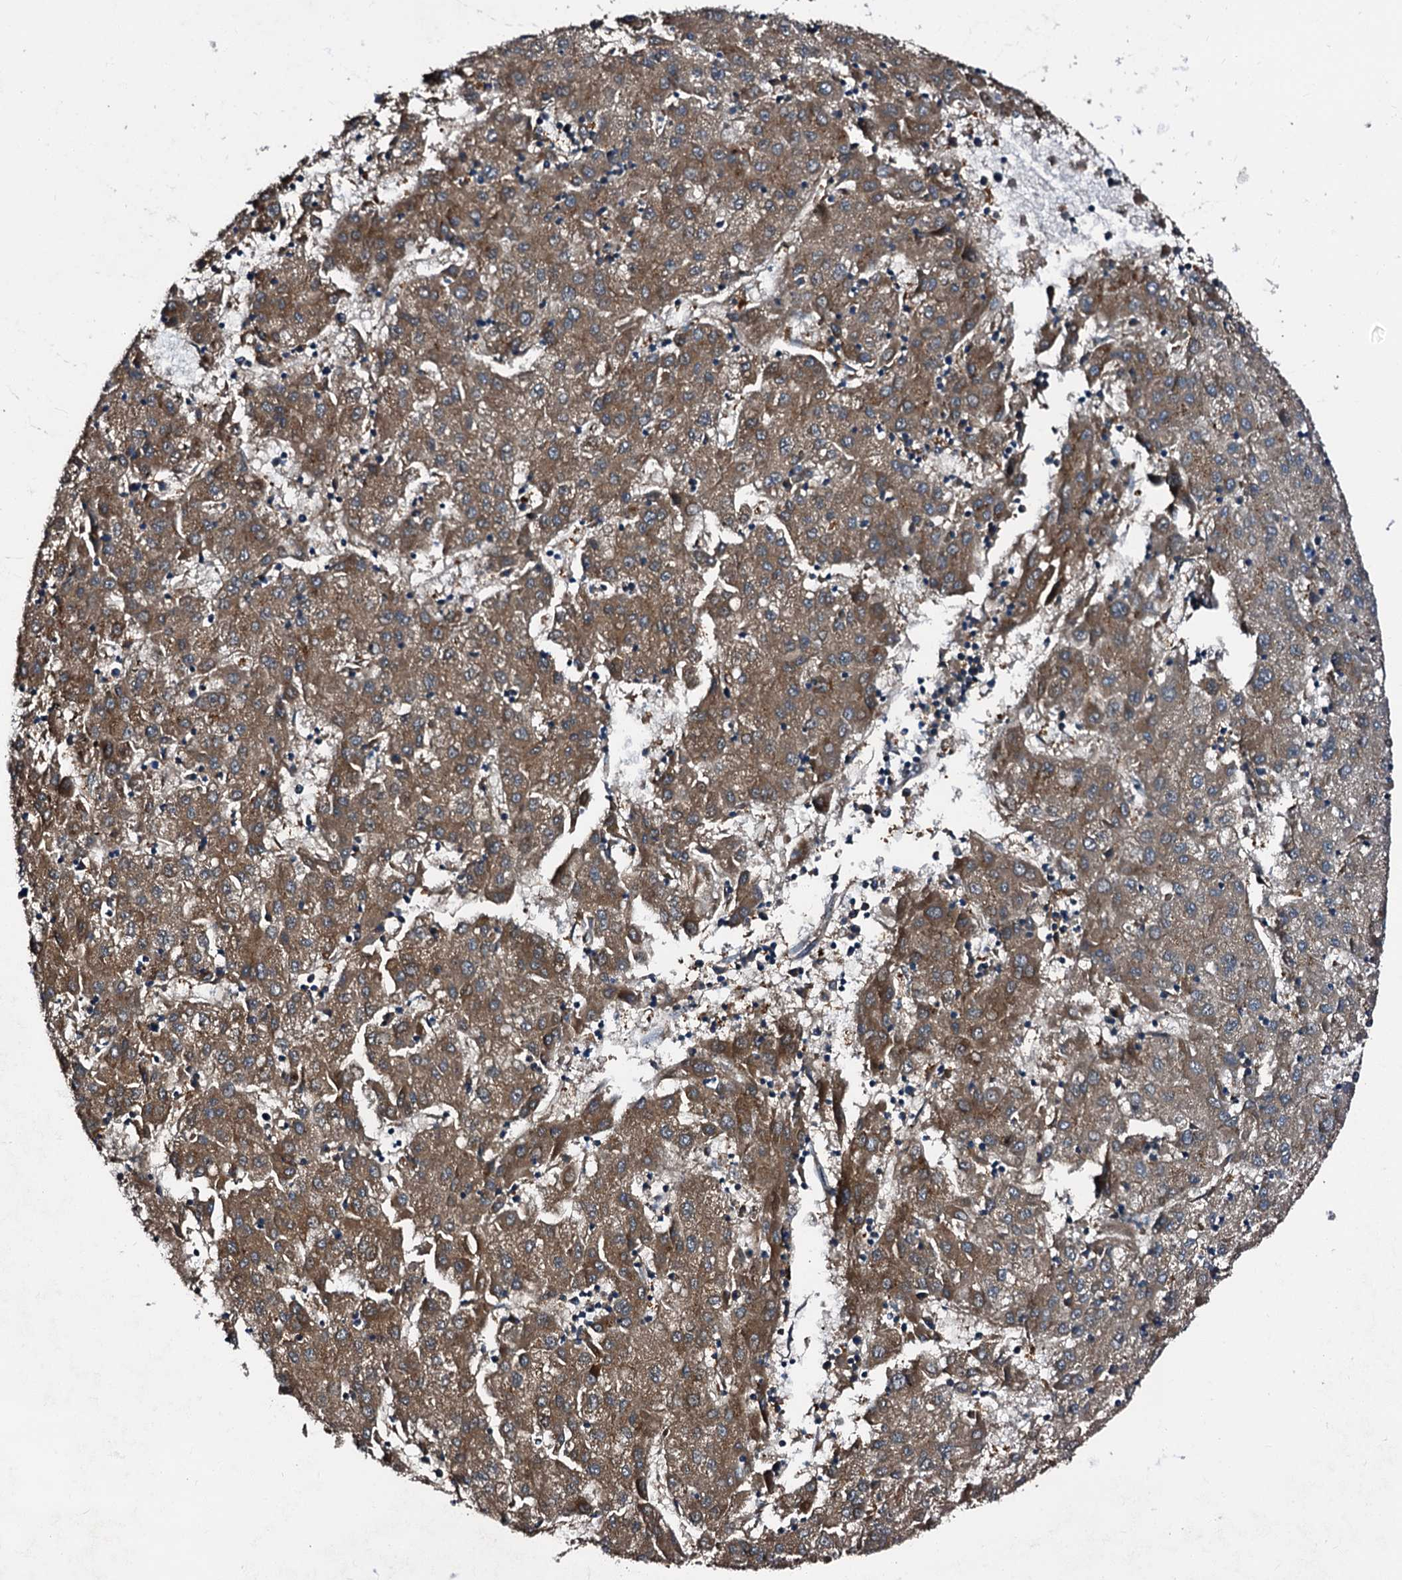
{"staining": {"intensity": "moderate", "quantity": ">75%", "location": "cytoplasmic/membranous"}, "tissue": "liver cancer", "cell_type": "Tumor cells", "image_type": "cancer", "snomed": [{"axis": "morphology", "description": "Carcinoma, Hepatocellular, NOS"}, {"axis": "topography", "description": "Liver"}], "caption": "Human liver cancer stained for a protein (brown) reveals moderate cytoplasmic/membranous positive expression in approximately >75% of tumor cells.", "gene": "PEX5", "patient": {"sex": "male", "age": 72}}